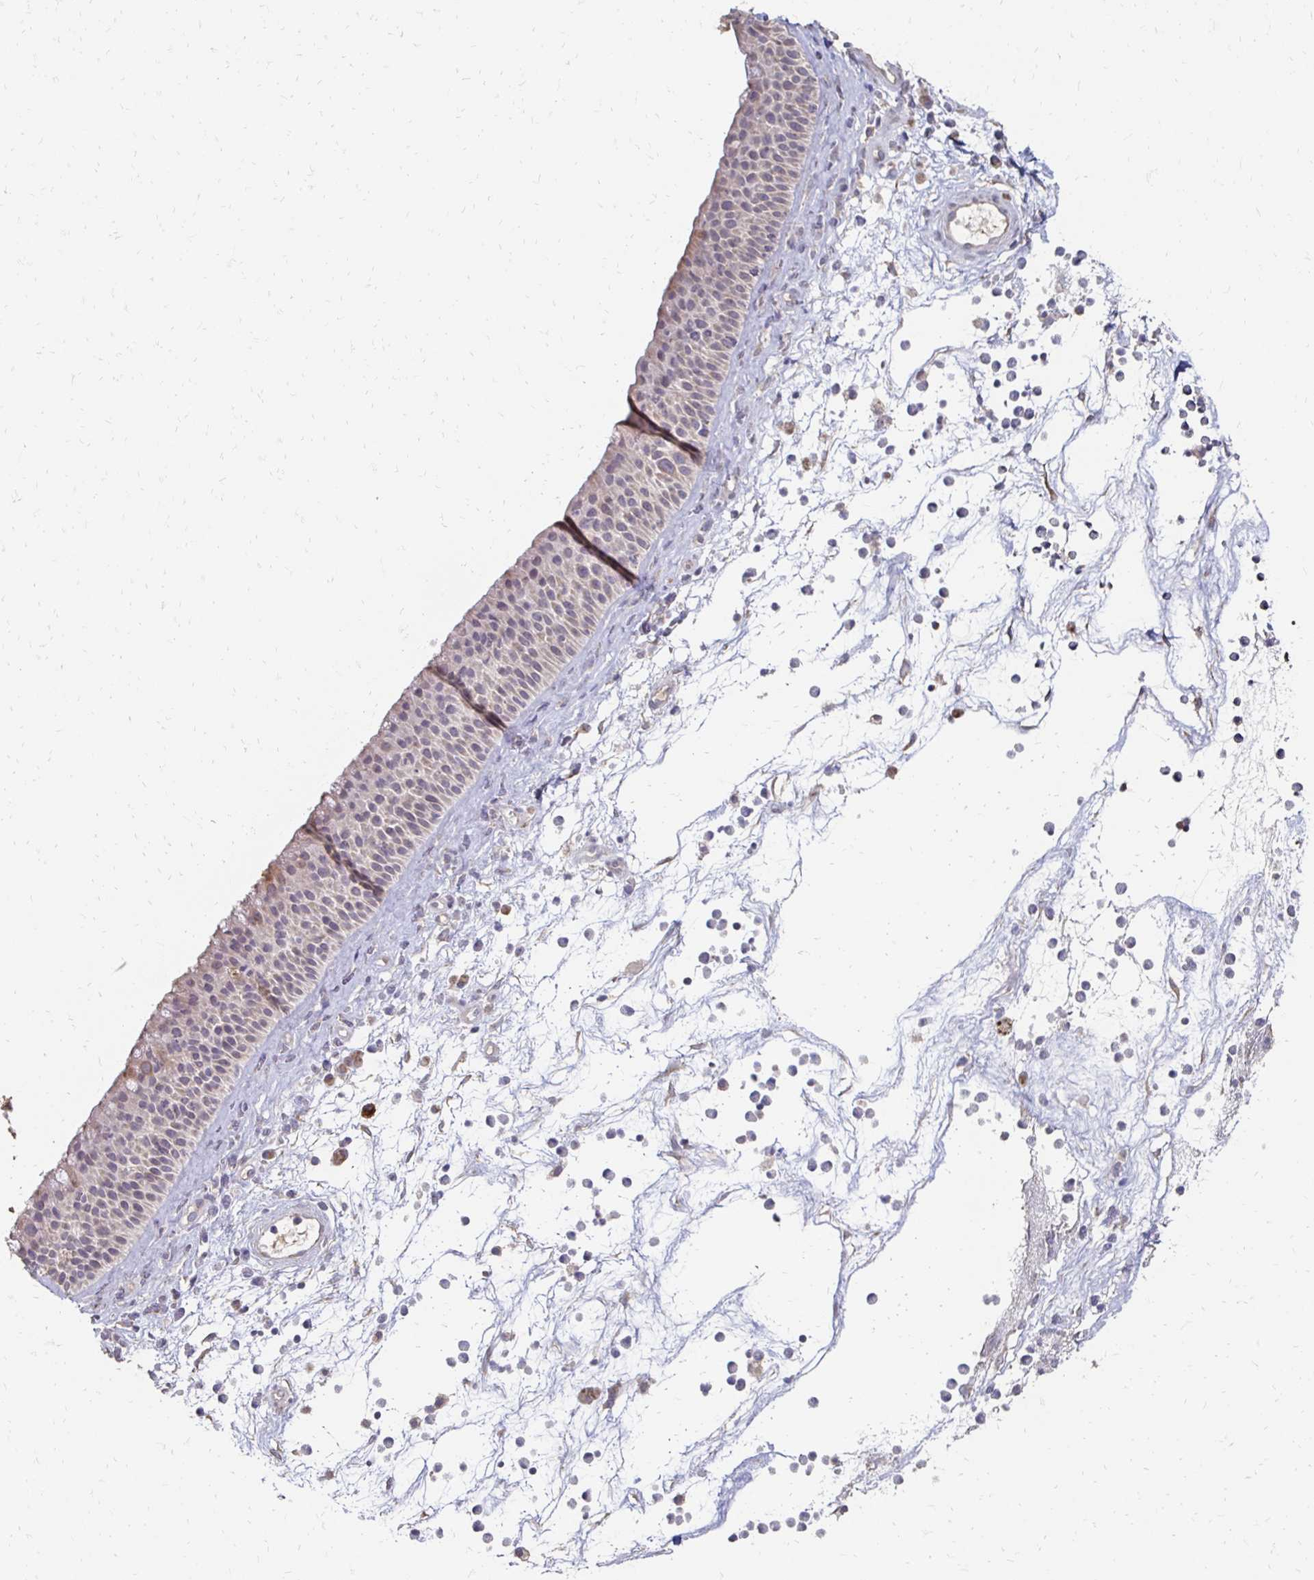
{"staining": {"intensity": "weak", "quantity": "<25%", "location": "cytoplasmic/membranous"}, "tissue": "nasopharynx", "cell_type": "Respiratory epithelial cells", "image_type": "normal", "snomed": [{"axis": "morphology", "description": "Normal tissue, NOS"}, {"axis": "topography", "description": "Nasopharynx"}], "caption": "The micrograph displays no significant expression in respiratory epithelial cells of nasopharynx. (Brightfield microscopy of DAB immunohistochemistry at high magnification).", "gene": "ZNF727", "patient": {"sex": "male", "age": 56}}